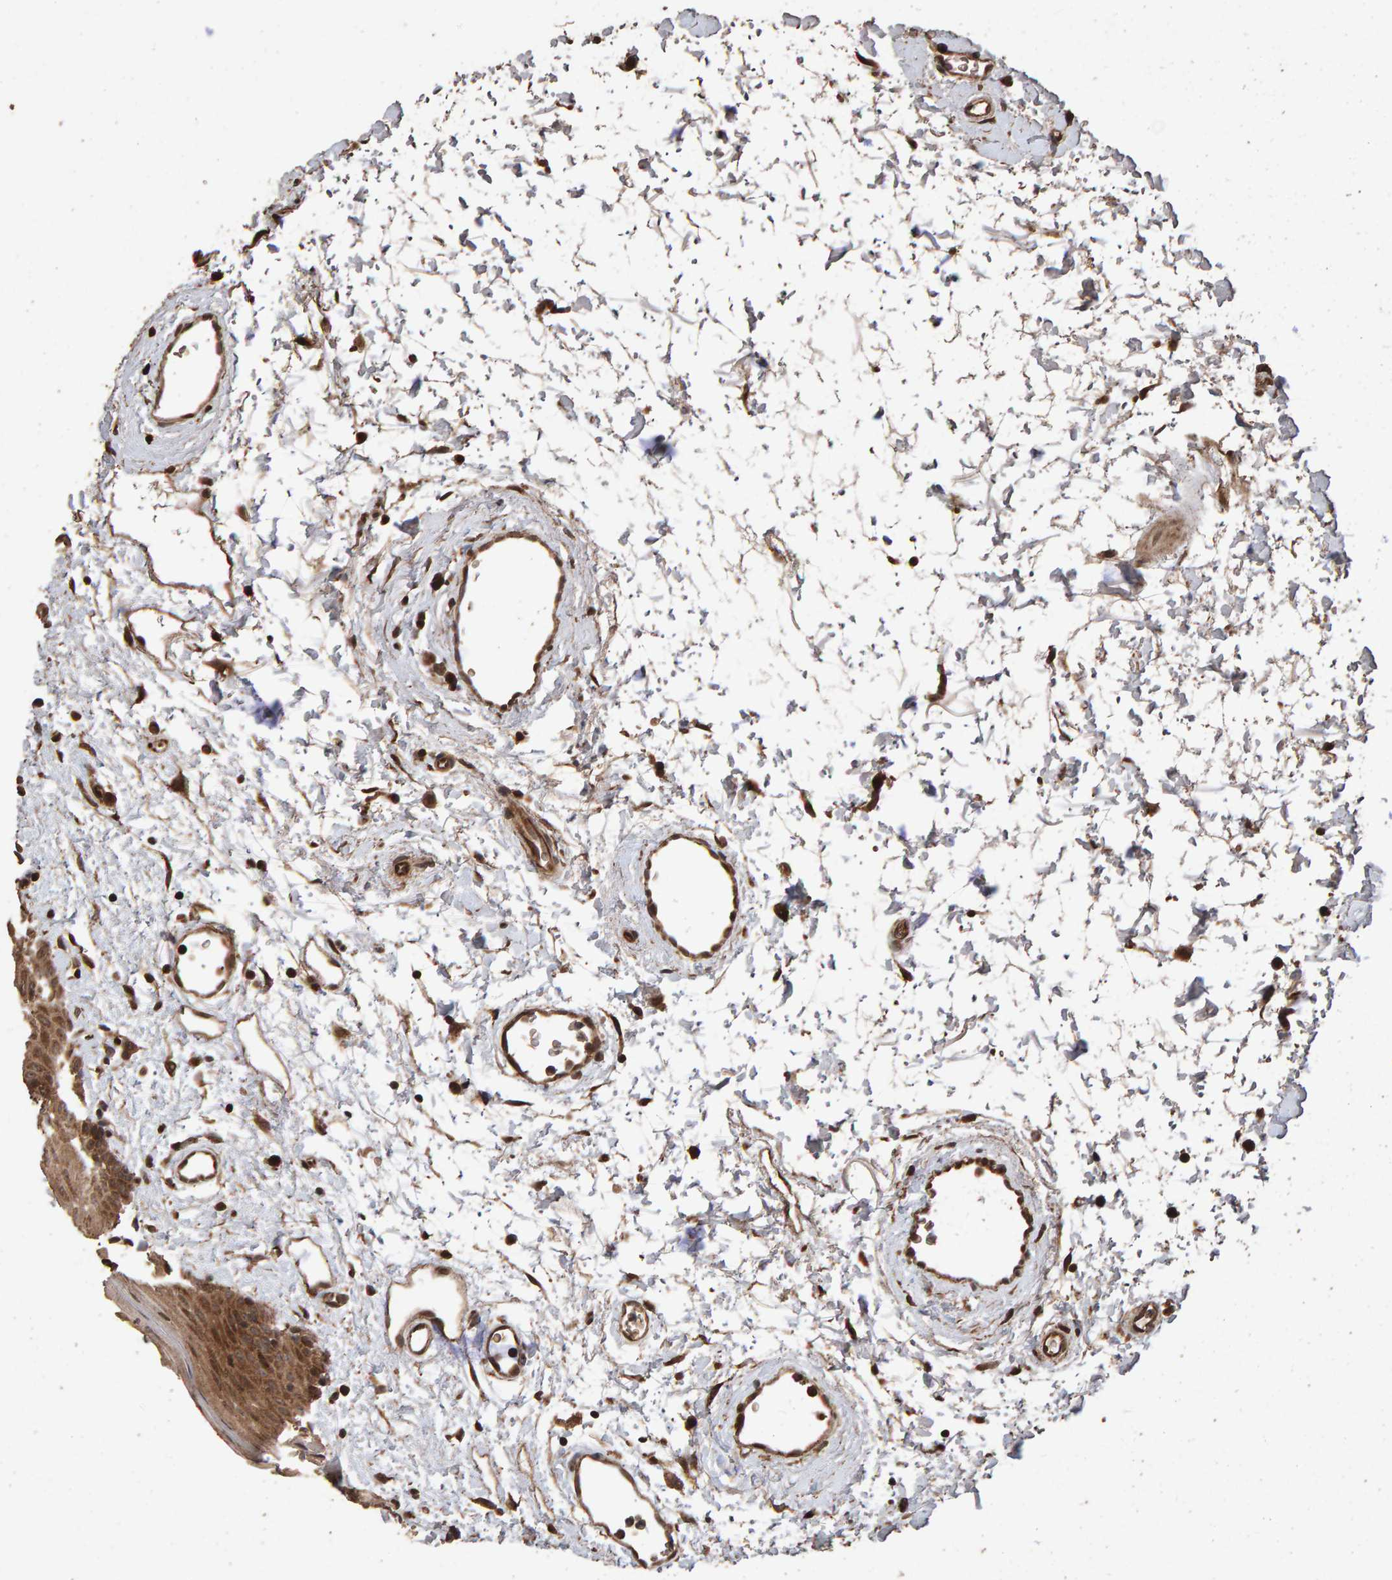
{"staining": {"intensity": "moderate", "quantity": "25%-75%", "location": "cytoplasmic/membranous"}, "tissue": "oral mucosa", "cell_type": "Squamous epithelial cells", "image_type": "normal", "snomed": [{"axis": "morphology", "description": "Normal tissue, NOS"}, {"axis": "topography", "description": "Oral tissue"}], "caption": "Oral mucosa was stained to show a protein in brown. There is medium levels of moderate cytoplasmic/membranous staining in approximately 25%-75% of squamous epithelial cells. (brown staining indicates protein expression, while blue staining denotes nuclei).", "gene": "OSBP2", "patient": {"sex": "male", "age": 66}}